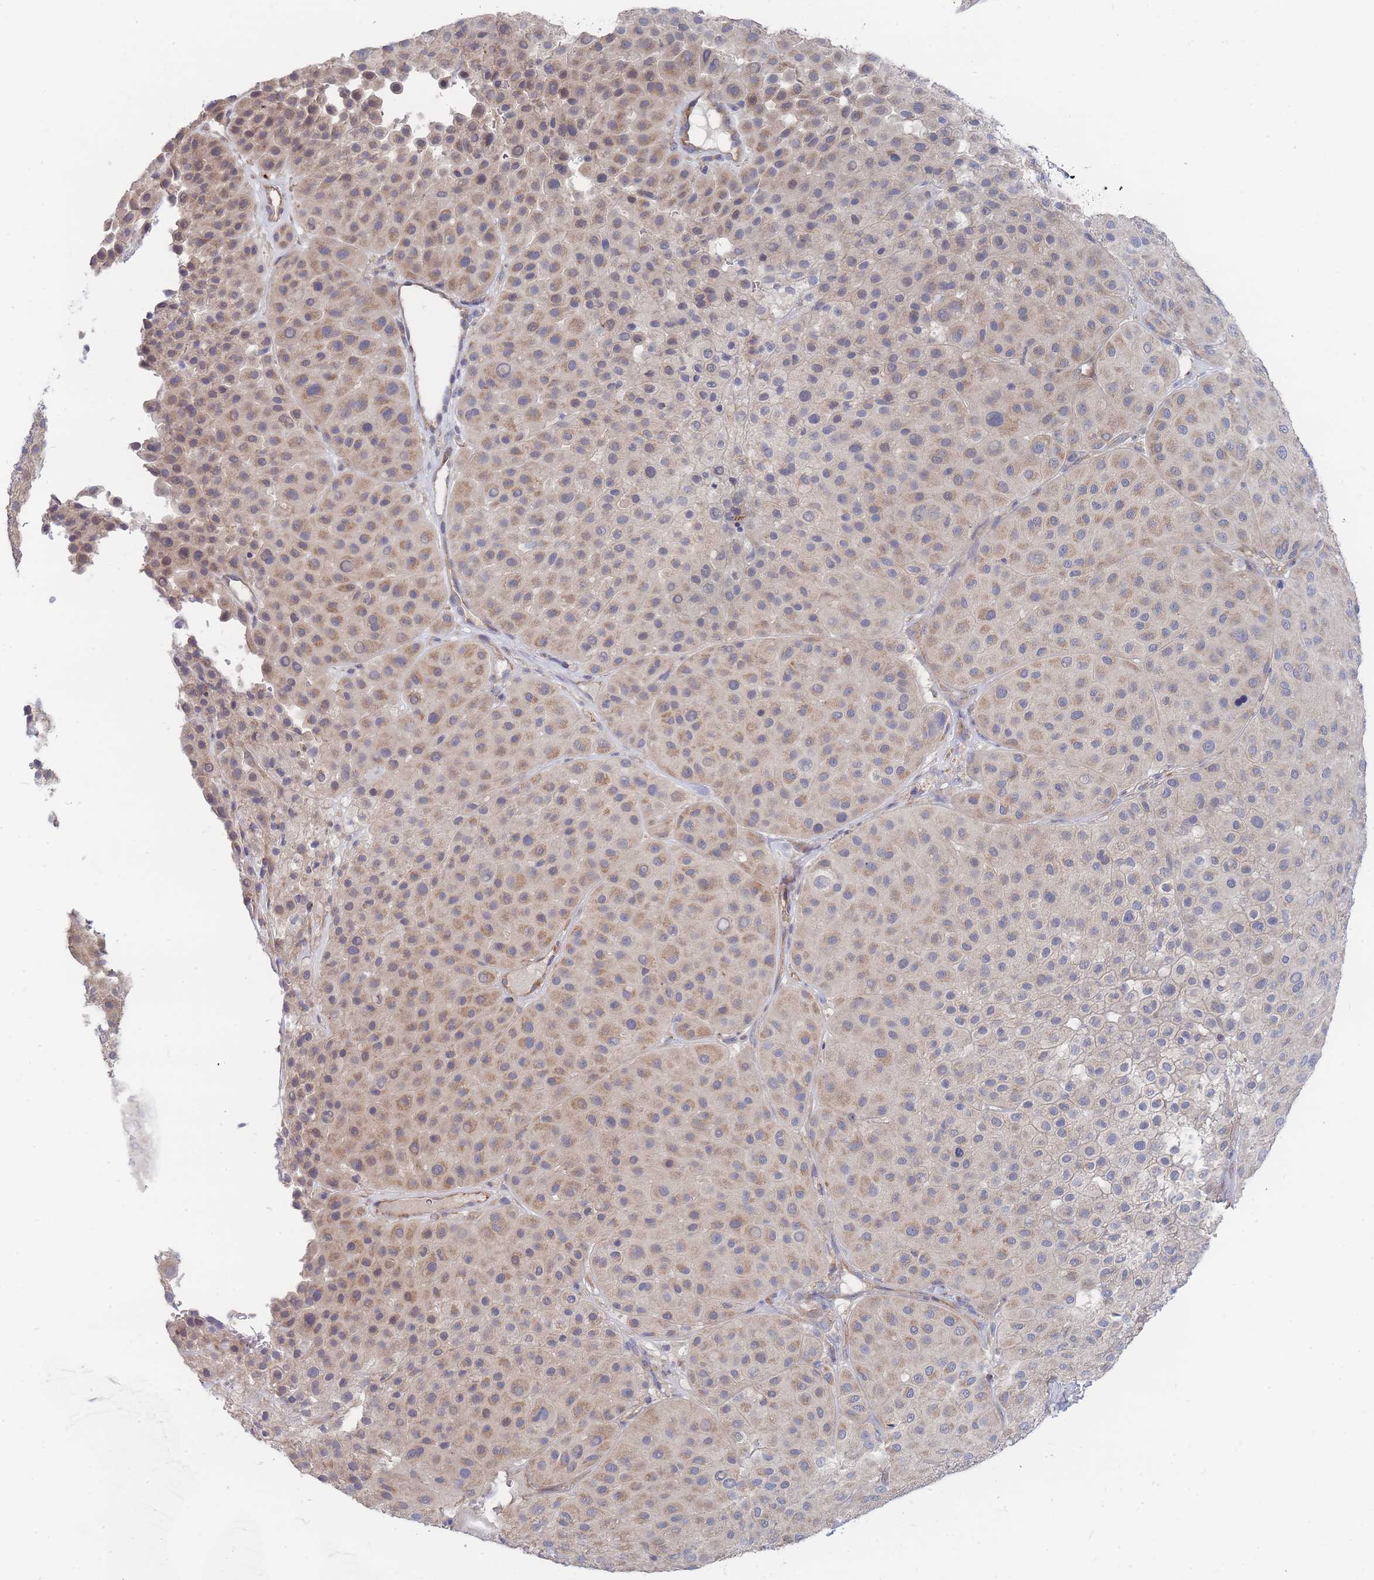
{"staining": {"intensity": "moderate", "quantity": "25%-75%", "location": "cytoplasmic/membranous"}, "tissue": "melanoma", "cell_type": "Tumor cells", "image_type": "cancer", "snomed": [{"axis": "morphology", "description": "Malignant melanoma, Metastatic site"}, {"axis": "topography", "description": "Smooth muscle"}], "caption": "Tumor cells display medium levels of moderate cytoplasmic/membranous expression in approximately 25%-75% of cells in malignant melanoma (metastatic site).", "gene": "NUB1", "patient": {"sex": "male", "age": 41}}